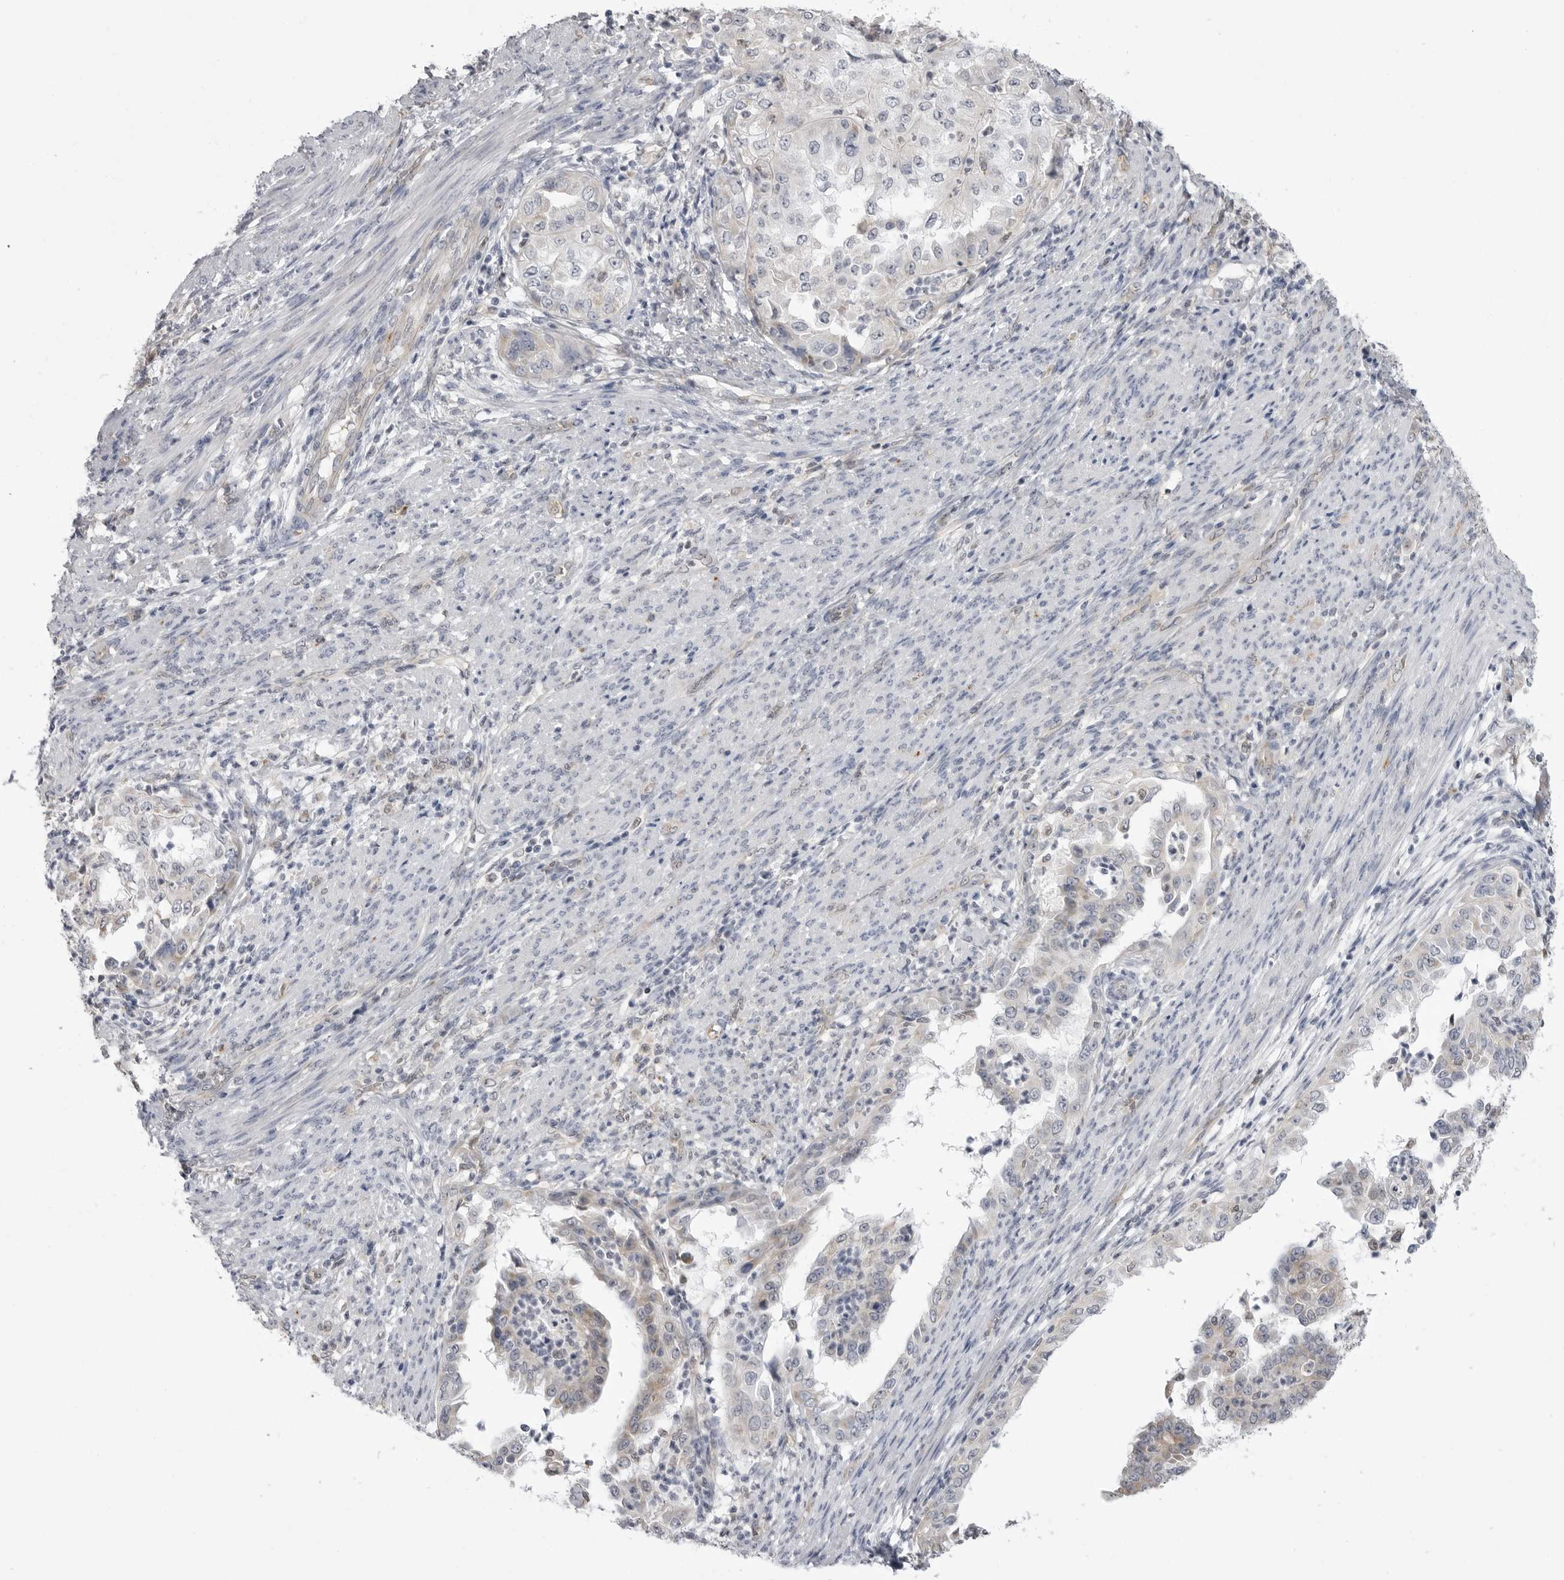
{"staining": {"intensity": "negative", "quantity": "none", "location": "none"}, "tissue": "endometrial cancer", "cell_type": "Tumor cells", "image_type": "cancer", "snomed": [{"axis": "morphology", "description": "Adenocarcinoma, NOS"}, {"axis": "topography", "description": "Endometrium"}], "caption": "DAB immunohistochemical staining of adenocarcinoma (endometrial) reveals no significant positivity in tumor cells.", "gene": "FH", "patient": {"sex": "female", "age": 85}}